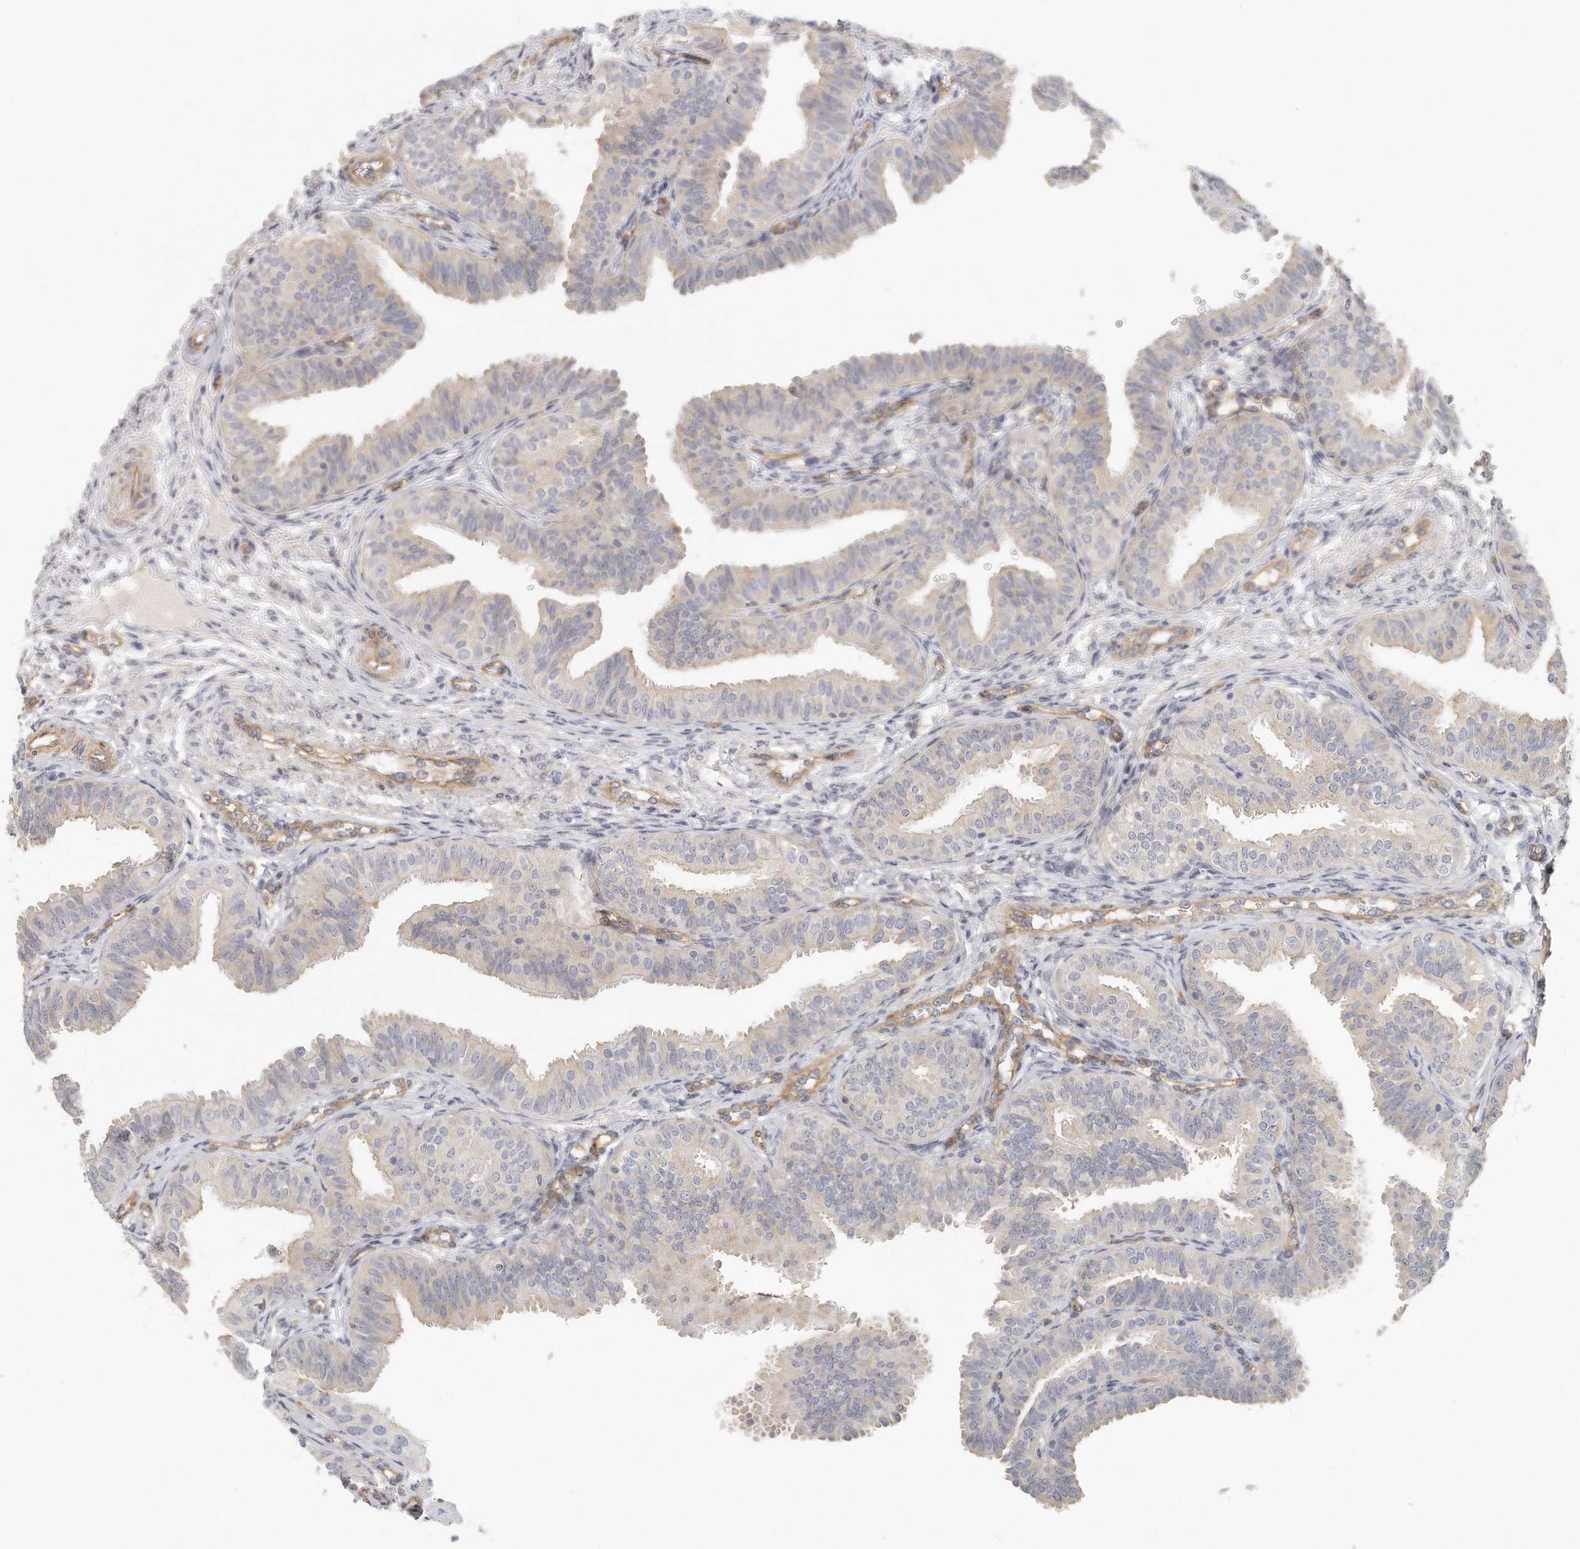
{"staining": {"intensity": "weak", "quantity": "<25%", "location": "cytoplasmic/membranous"}, "tissue": "fallopian tube", "cell_type": "Glandular cells", "image_type": "normal", "snomed": [{"axis": "morphology", "description": "Normal tissue, NOS"}, {"axis": "topography", "description": "Fallopian tube"}], "caption": "Micrograph shows no significant protein staining in glandular cells of unremarkable fallopian tube.", "gene": "MTERF4", "patient": {"sex": "female", "age": 35}}